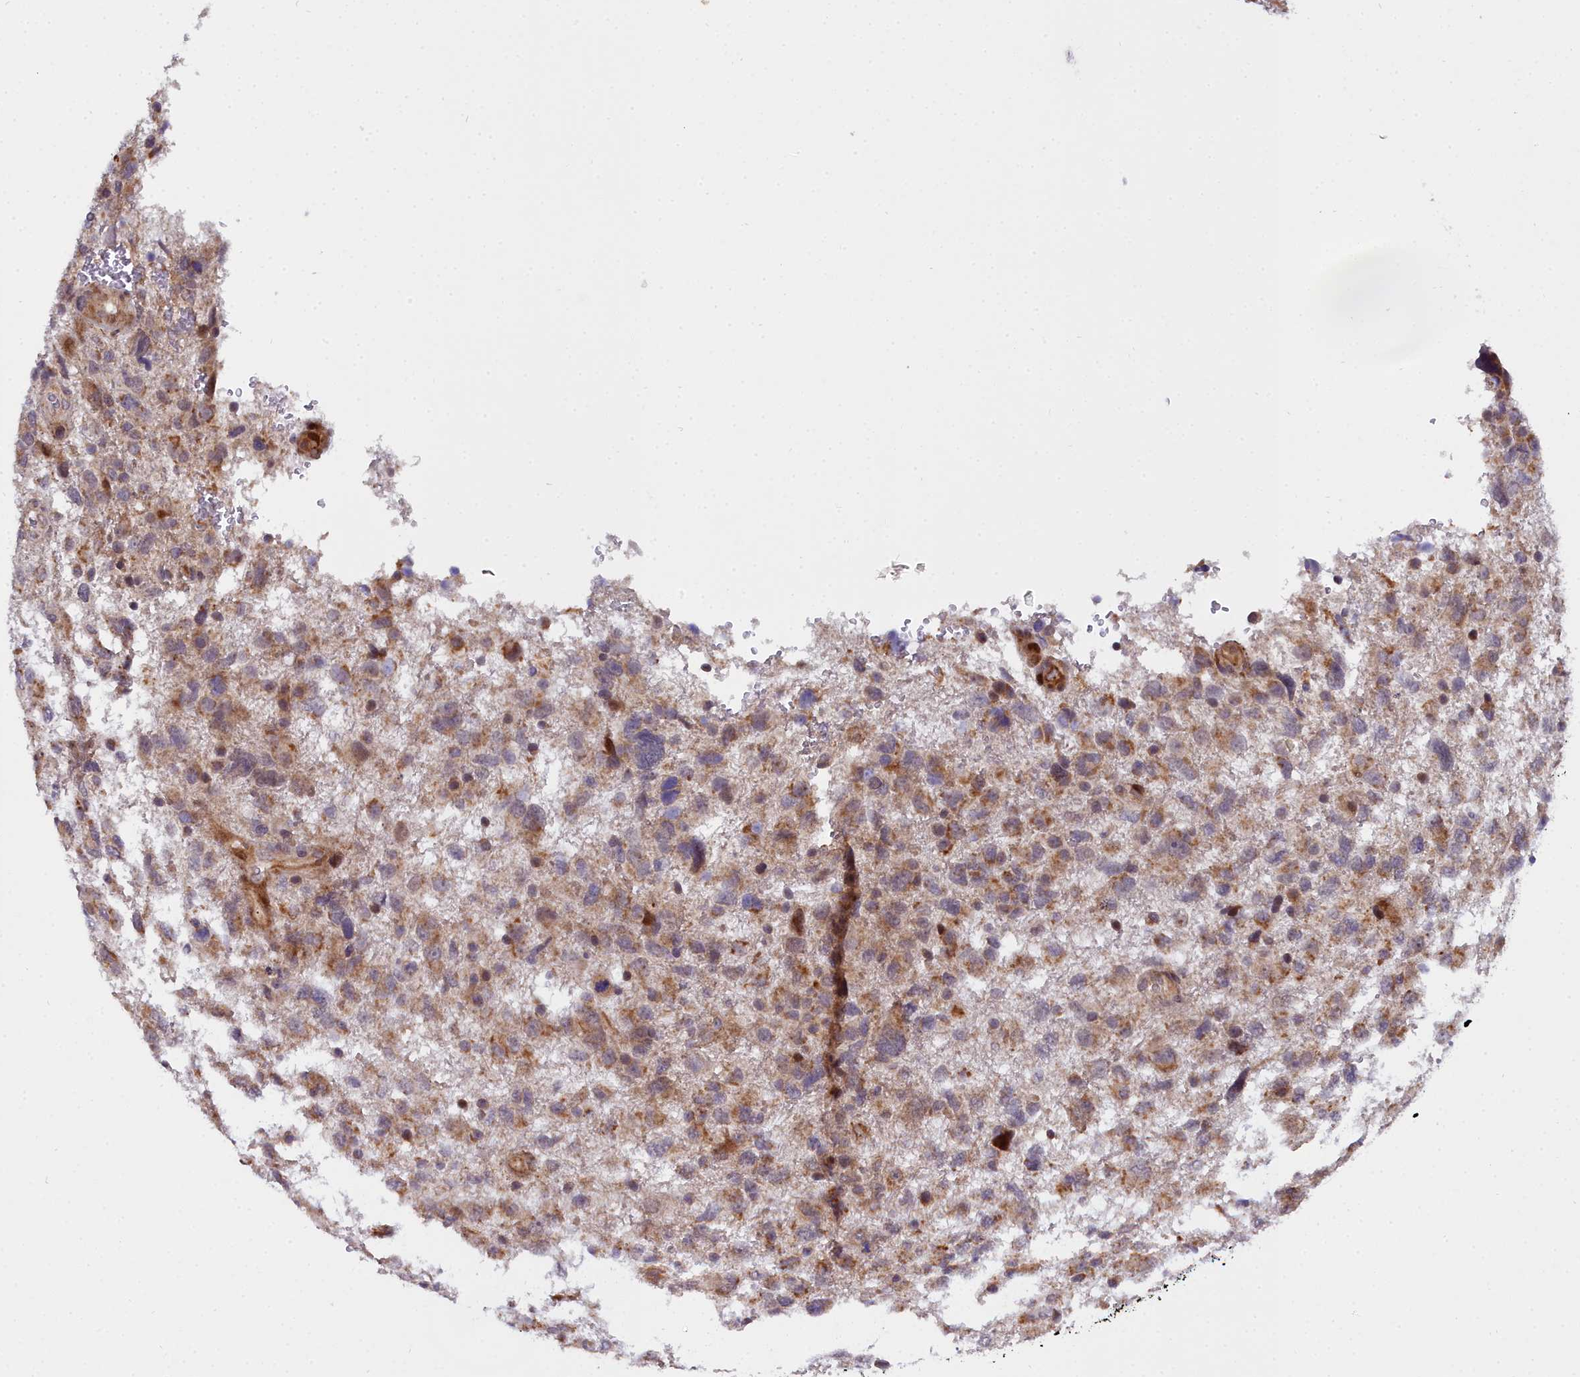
{"staining": {"intensity": "moderate", "quantity": "25%-75%", "location": "cytoplasmic/membranous"}, "tissue": "glioma", "cell_type": "Tumor cells", "image_type": "cancer", "snomed": [{"axis": "morphology", "description": "Glioma, malignant, High grade"}, {"axis": "topography", "description": "Brain"}], "caption": "Brown immunohistochemical staining in high-grade glioma (malignant) shows moderate cytoplasmic/membranous positivity in approximately 25%-75% of tumor cells.", "gene": "MRPS11", "patient": {"sex": "male", "age": 61}}